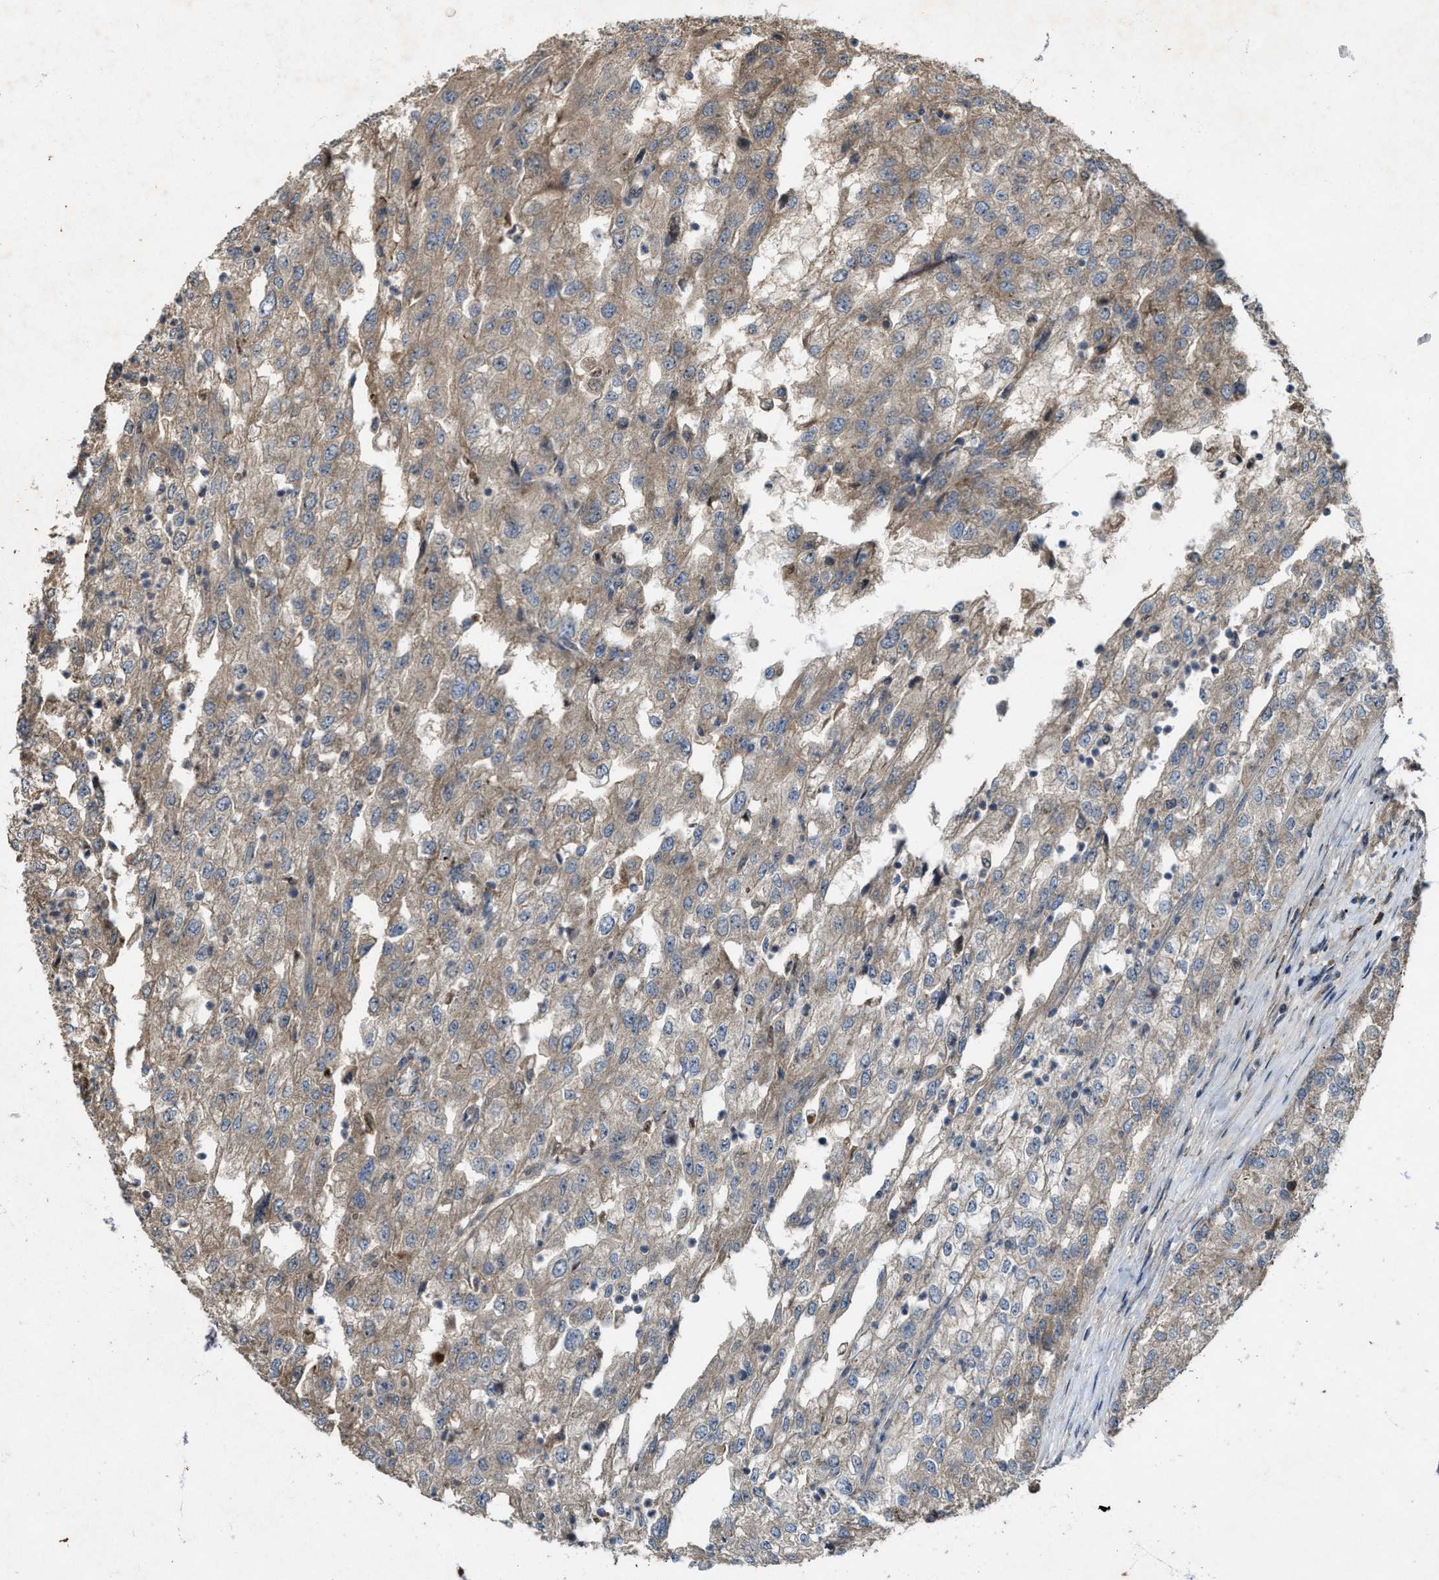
{"staining": {"intensity": "weak", "quantity": "25%-75%", "location": "cytoplasmic/membranous"}, "tissue": "renal cancer", "cell_type": "Tumor cells", "image_type": "cancer", "snomed": [{"axis": "morphology", "description": "Adenocarcinoma, NOS"}, {"axis": "topography", "description": "Kidney"}], "caption": "High-power microscopy captured an IHC image of renal cancer, revealing weak cytoplasmic/membranous expression in about 25%-75% of tumor cells. (DAB IHC, brown staining for protein, blue staining for nuclei).", "gene": "PDP2", "patient": {"sex": "female", "age": 54}}